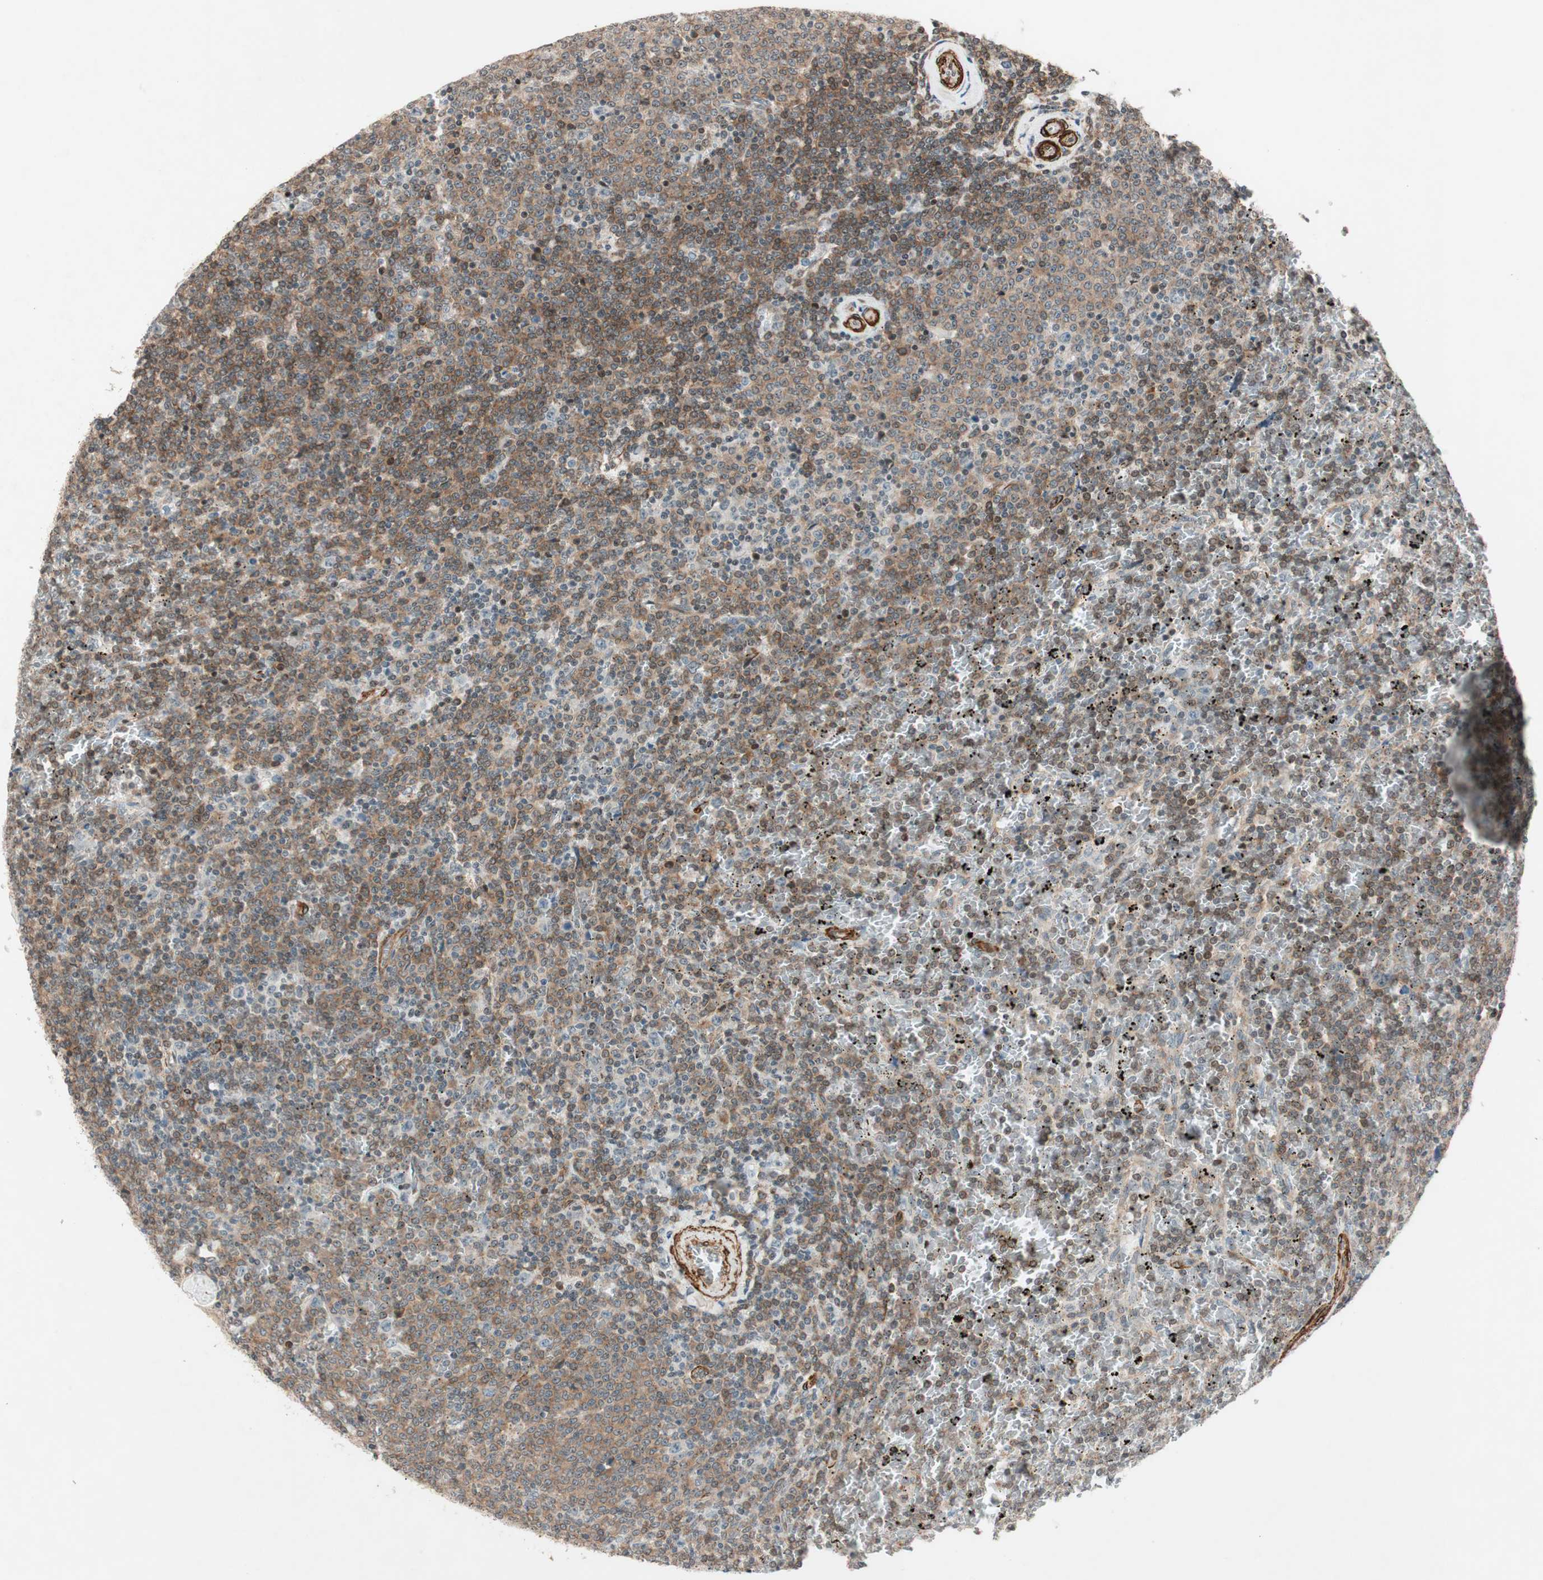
{"staining": {"intensity": "moderate", "quantity": ">75%", "location": "cytoplasmic/membranous,nuclear"}, "tissue": "lymphoma", "cell_type": "Tumor cells", "image_type": "cancer", "snomed": [{"axis": "morphology", "description": "Malignant lymphoma, non-Hodgkin's type, Low grade"}, {"axis": "topography", "description": "Spleen"}], "caption": "Lymphoma stained for a protein shows moderate cytoplasmic/membranous and nuclear positivity in tumor cells. (brown staining indicates protein expression, while blue staining denotes nuclei).", "gene": "CDK19", "patient": {"sex": "female", "age": 77}}